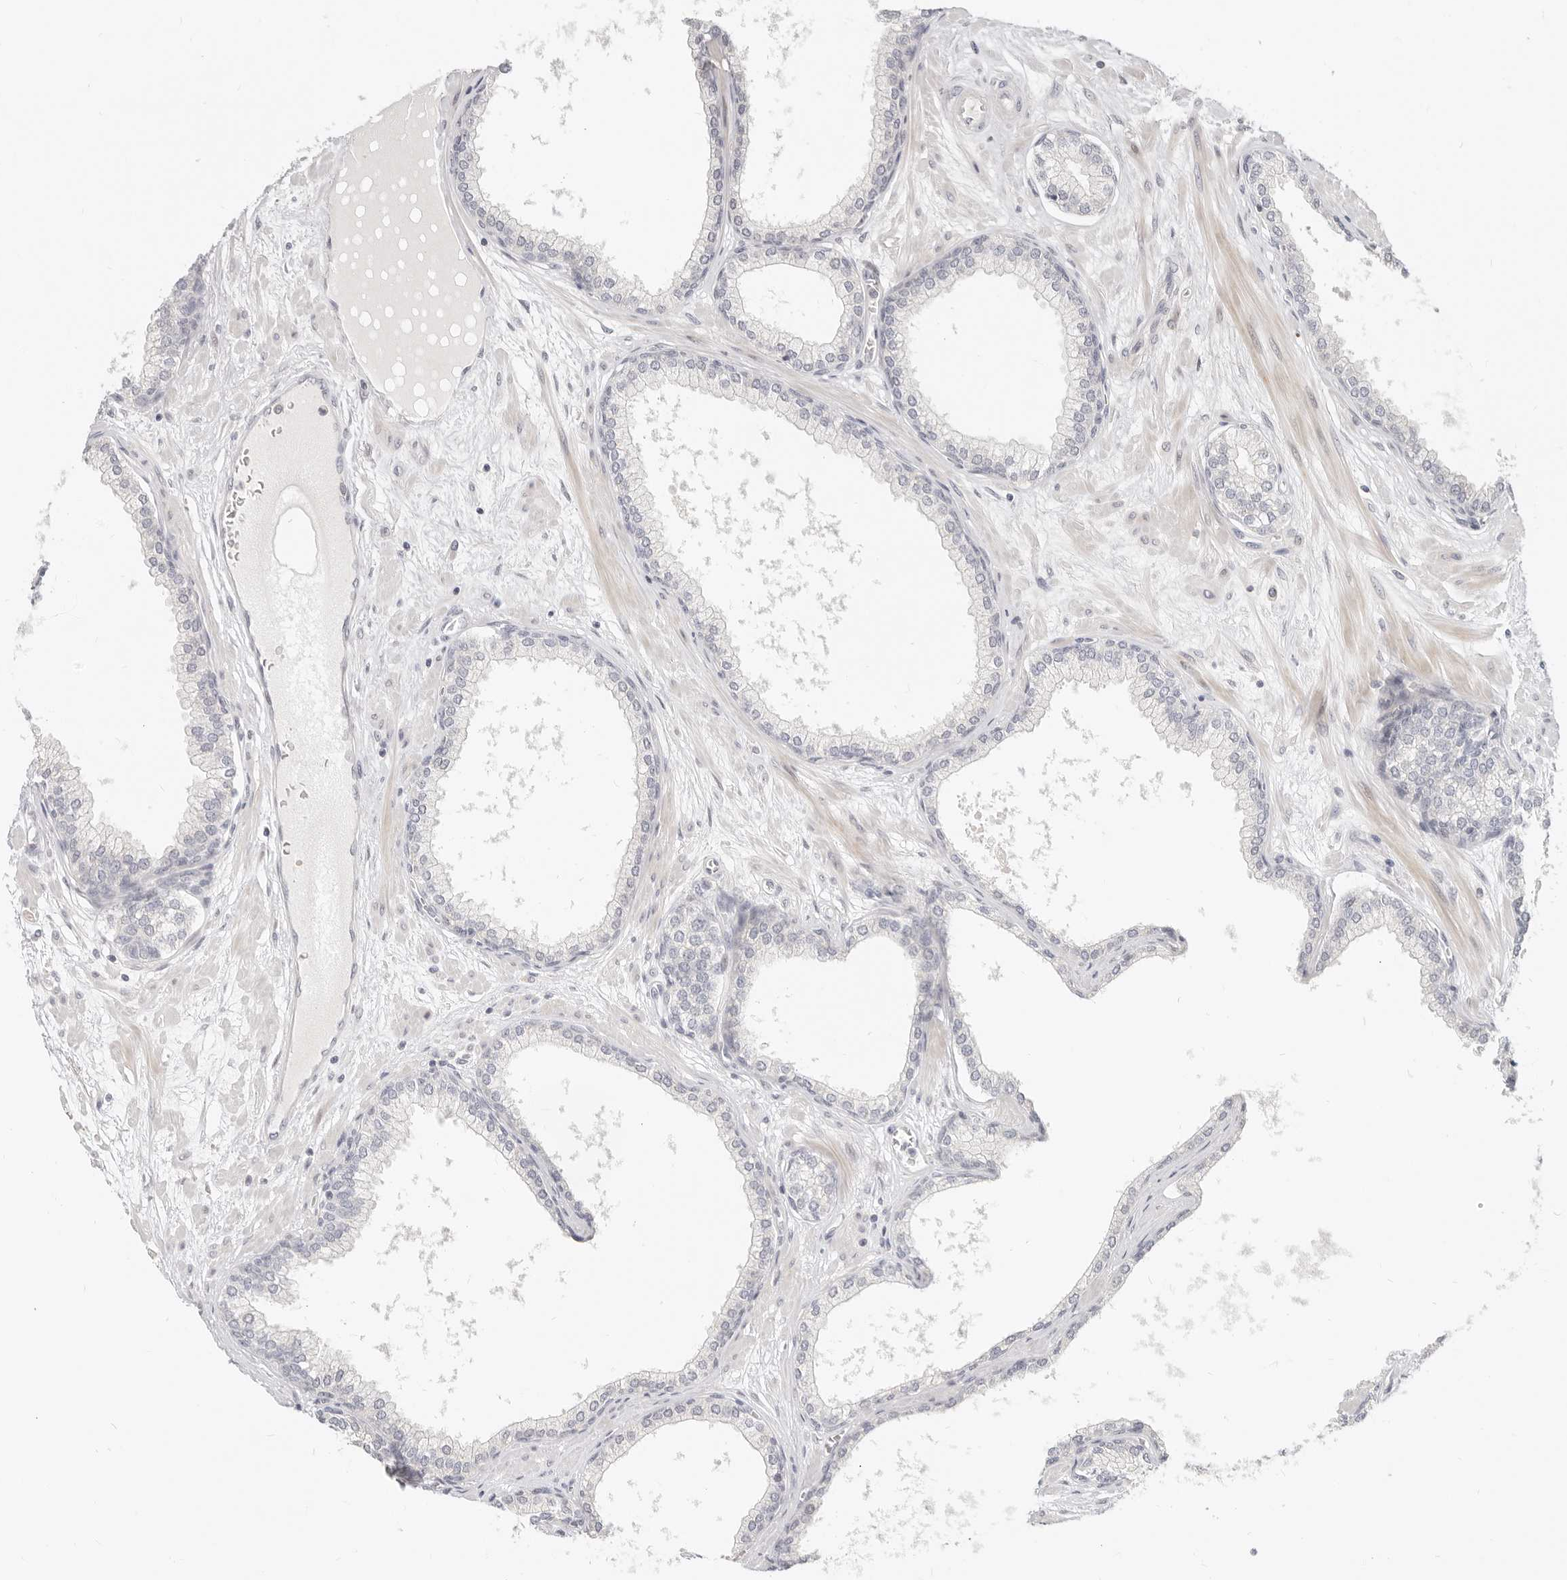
{"staining": {"intensity": "negative", "quantity": "none", "location": "none"}, "tissue": "prostate", "cell_type": "Glandular cells", "image_type": "normal", "snomed": [{"axis": "morphology", "description": "Normal tissue, NOS"}, {"axis": "morphology", "description": "Urothelial carcinoma, Low grade"}, {"axis": "topography", "description": "Urinary bladder"}, {"axis": "topography", "description": "Prostate"}], "caption": "The IHC photomicrograph has no significant staining in glandular cells of prostate.", "gene": "LTB4R2", "patient": {"sex": "male", "age": 60}}